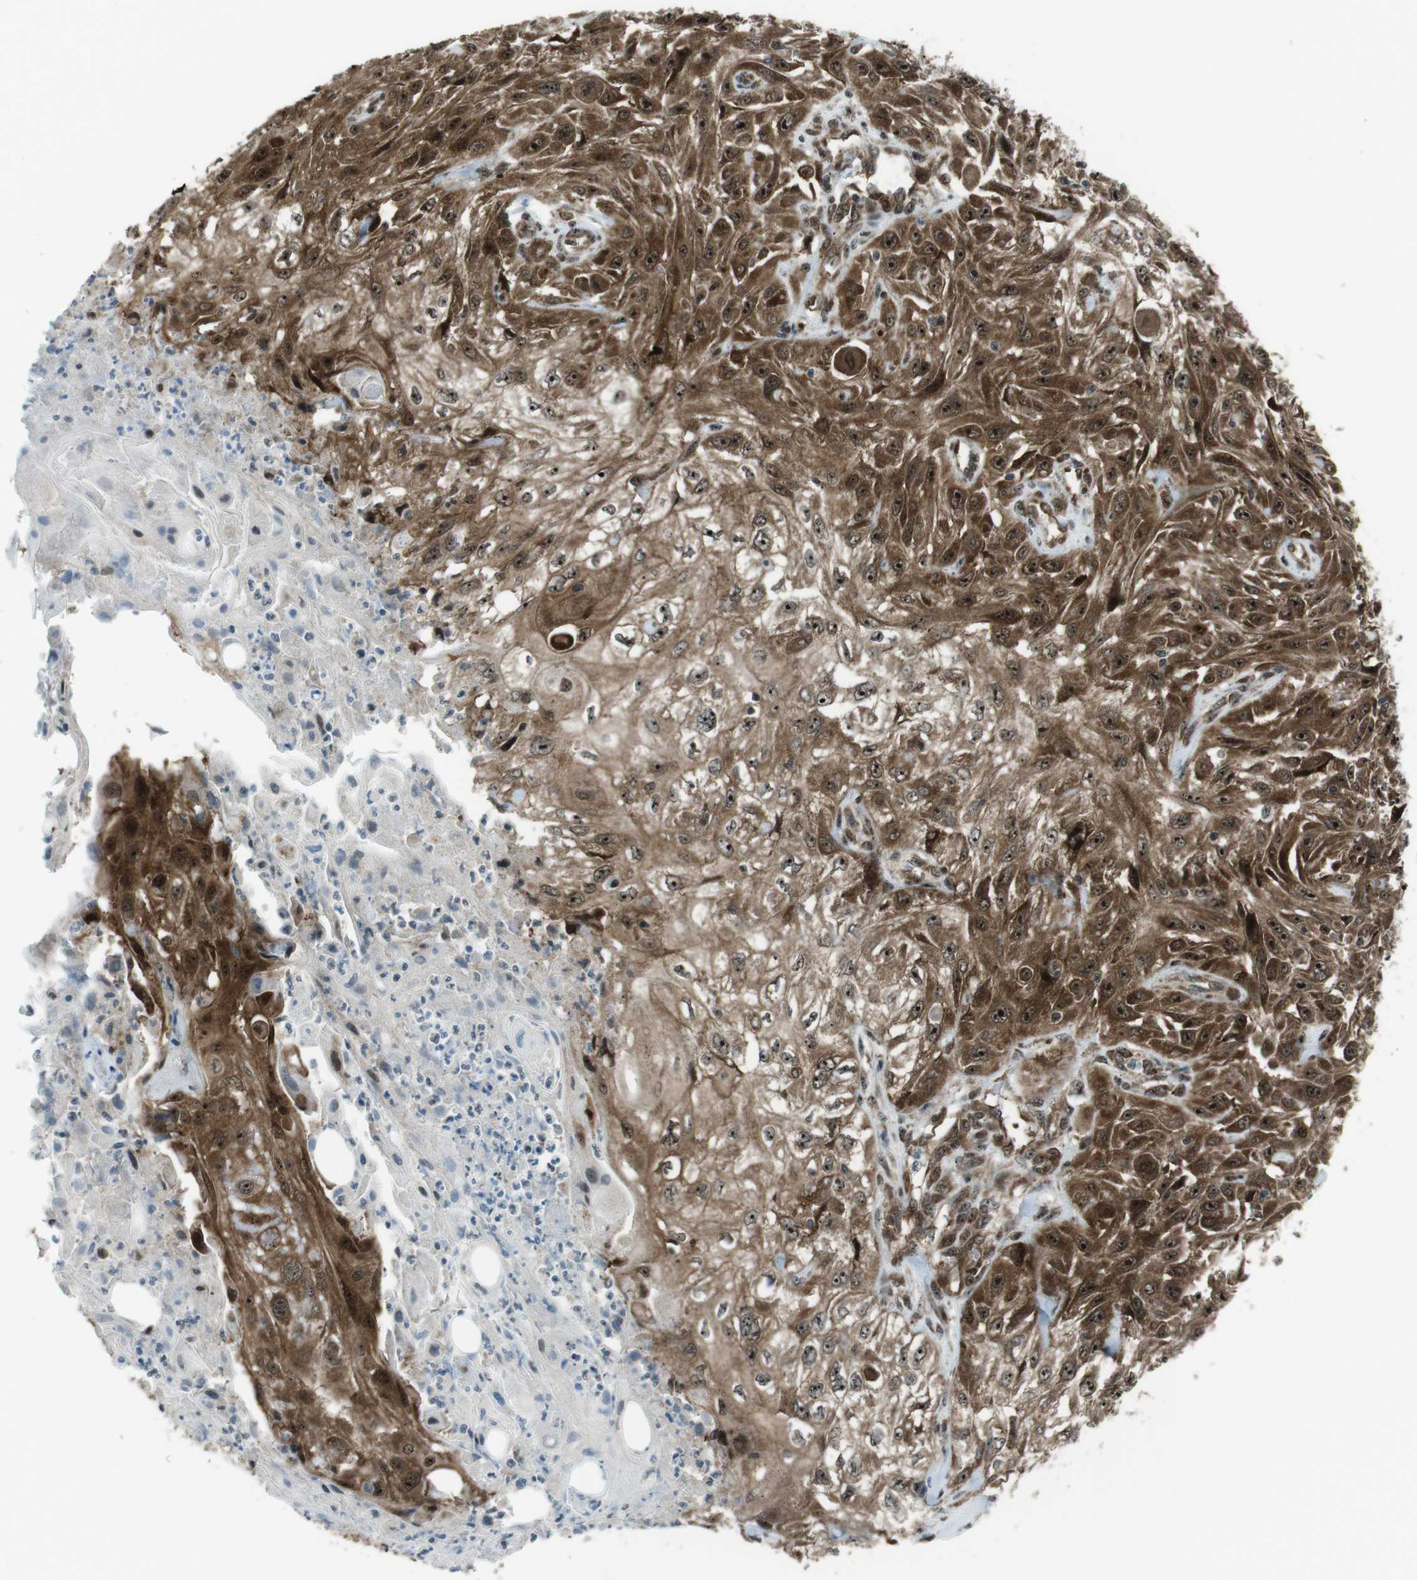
{"staining": {"intensity": "moderate", "quantity": ">75%", "location": "cytoplasmic/membranous,nuclear"}, "tissue": "skin cancer", "cell_type": "Tumor cells", "image_type": "cancer", "snomed": [{"axis": "morphology", "description": "Squamous cell carcinoma, NOS"}, {"axis": "topography", "description": "Skin"}], "caption": "Skin cancer (squamous cell carcinoma) stained with immunohistochemistry (IHC) exhibits moderate cytoplasmic/membranous and nuclear staining in approximately >75% of tumor cells. (DAB (3,3'-diaminobenzidine) IHC with brightfield microscopy, high magnification).", "gene": "CSNK1D", "patient": {"sex": "male", "age": 75}}